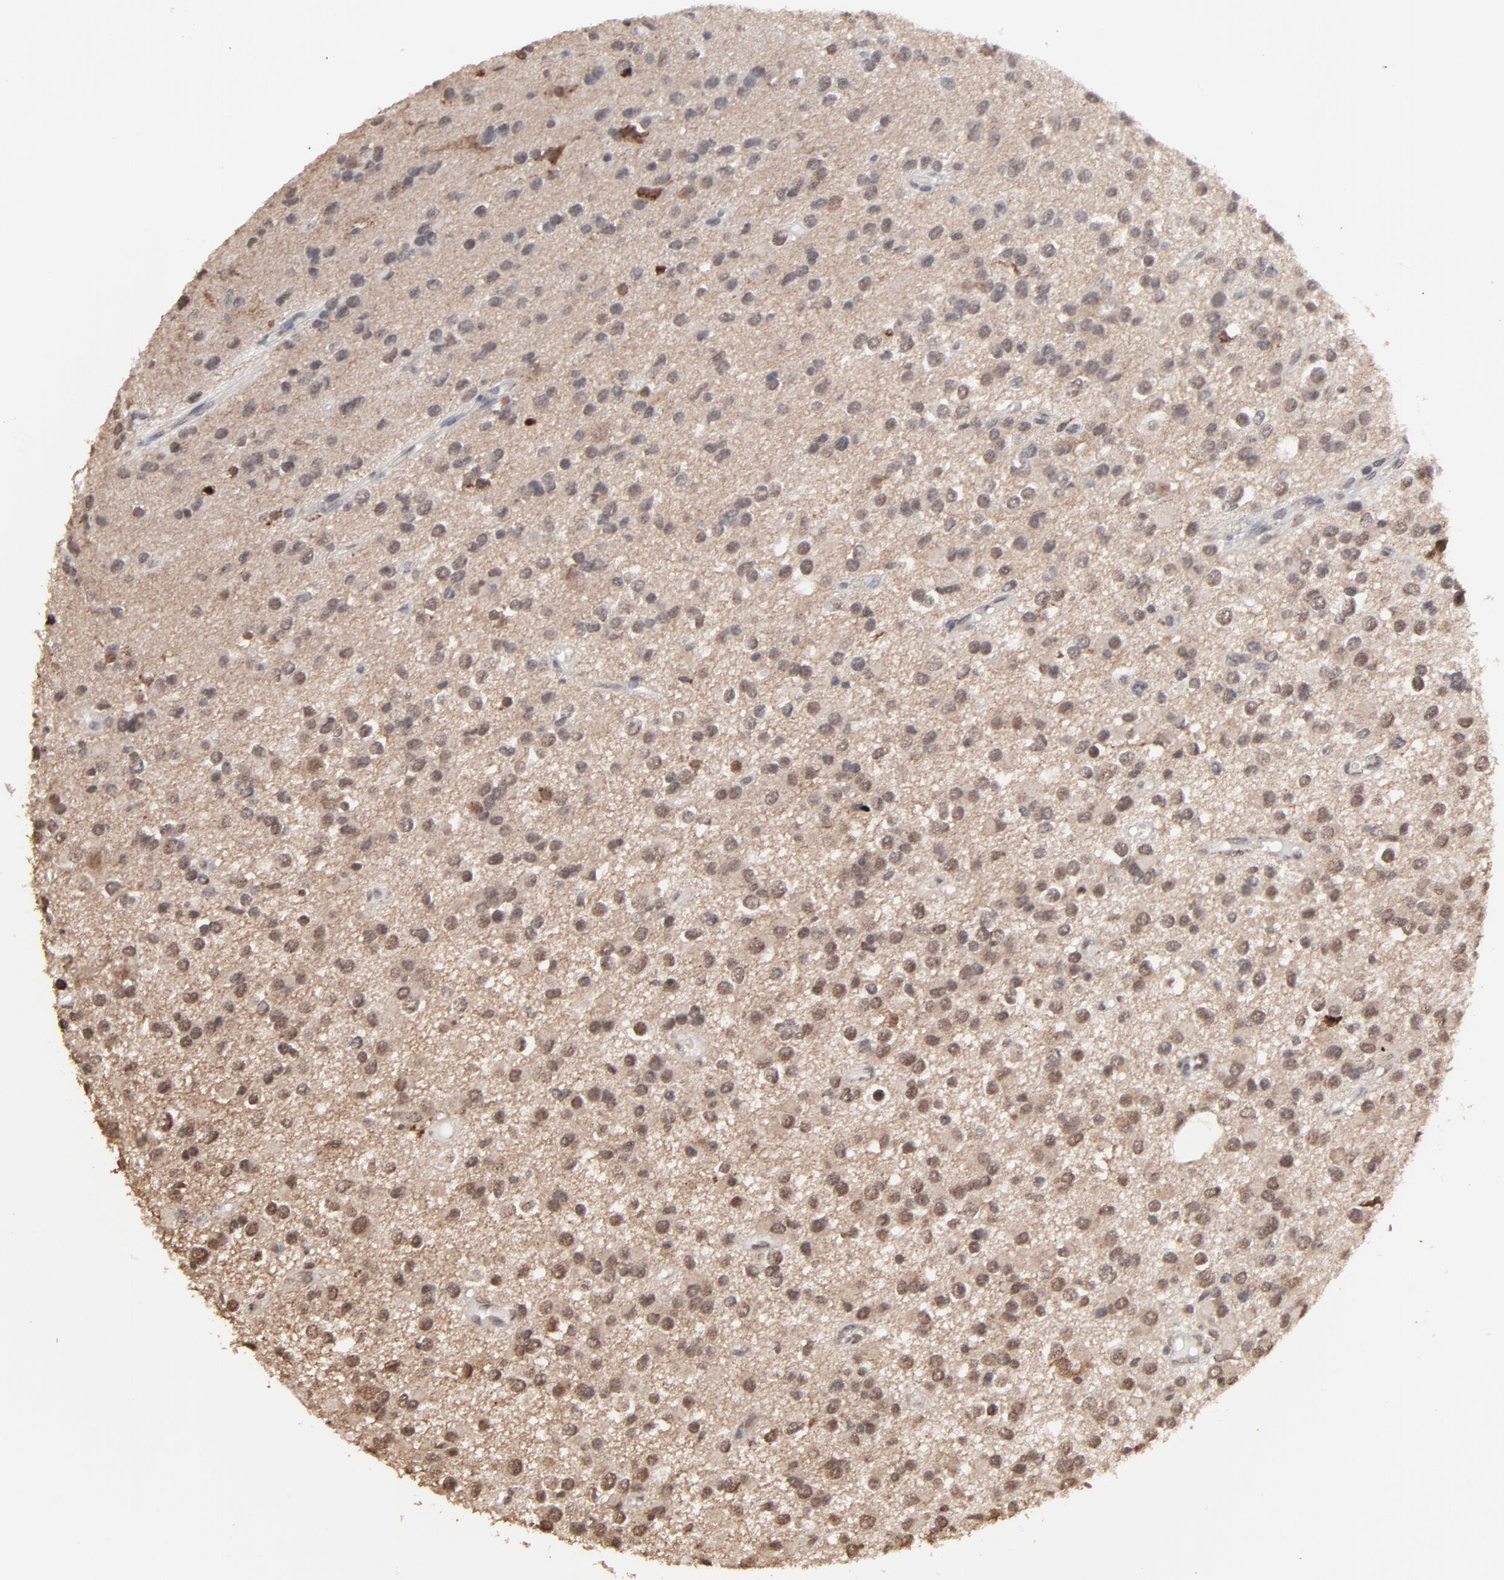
{"staining": {"intensity": "moderate", "quantity": "25%-75%", "location": "cytoplasmic/membranous,nuclear"}, "tissue": "glioma", "cell_type": "Tumor cells", "image_type": "cancer", "snomed": [{"axis": "morphology", "description": "Glioma, malignant, Low grade"}, {"axis": "topography", "description": "Brain"}], "caption": "Human glioma stained with a protein marker reveals moderate staining in tumor cells.", "gene": "CHM", "patient": {"sex": "male", "age": 42}}